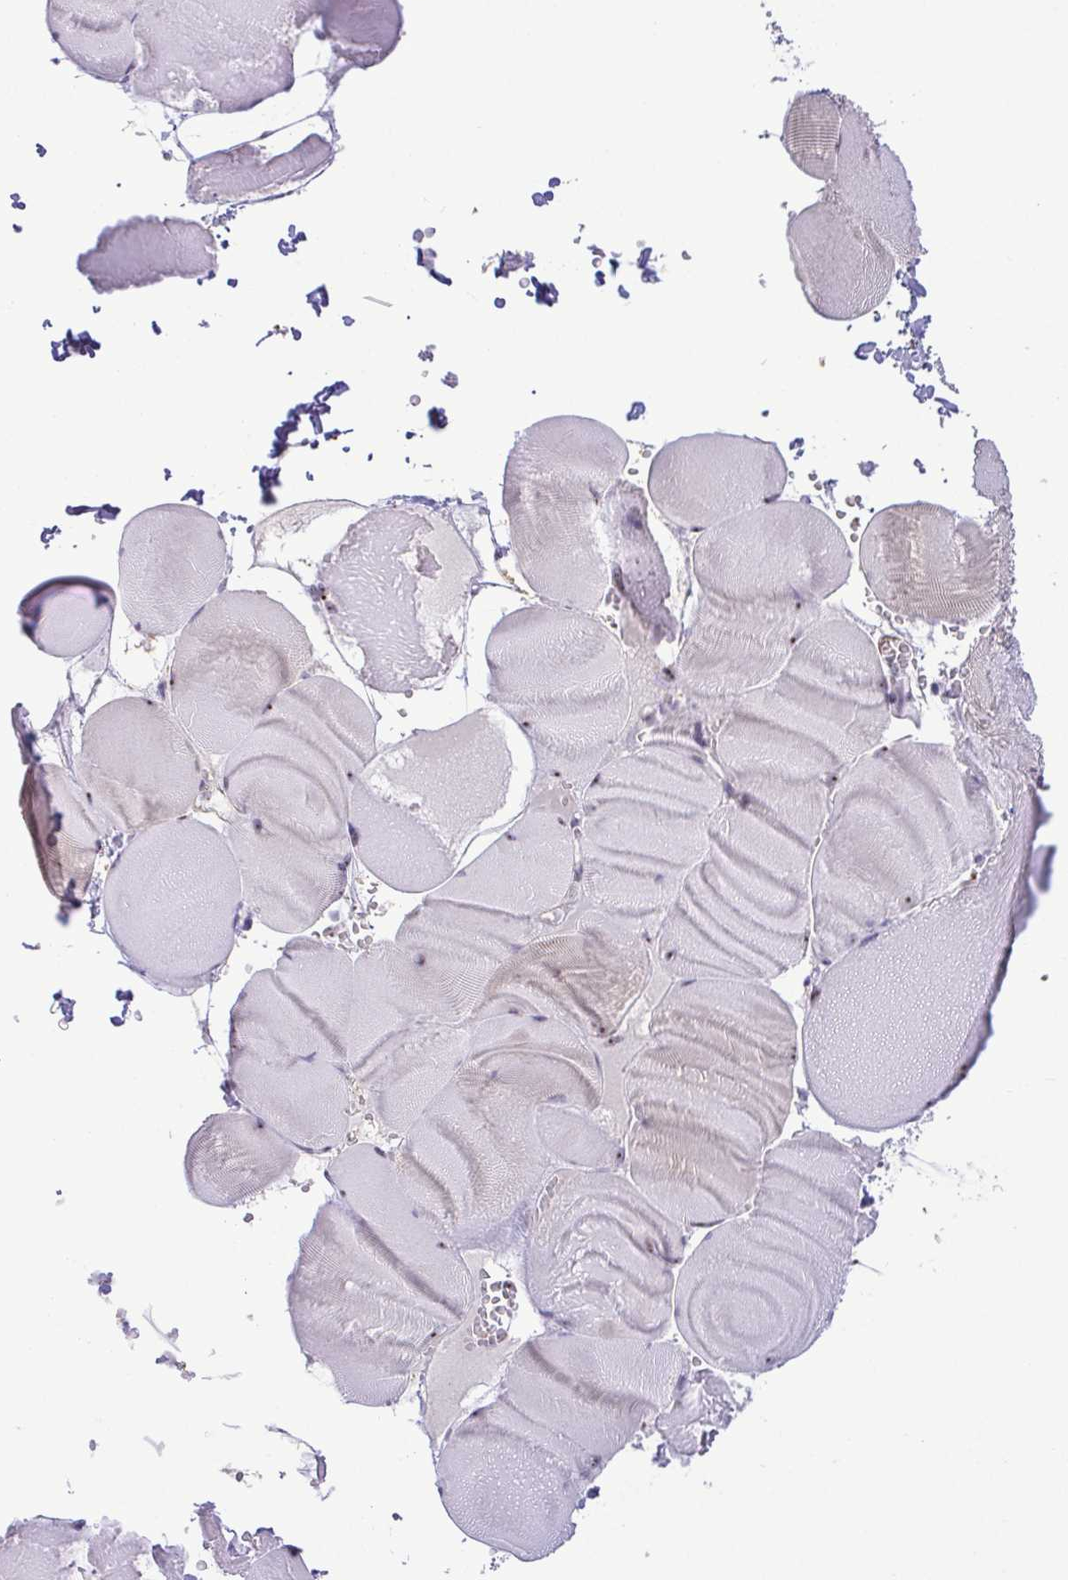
{"staining": {"intensity": "negative", "quantity": "none", "location": "none"}, "tissue": "skeletal muscle", "cell_type": "Myocytes", "image_type": "normal", "snomed": [{"axis": "morphology", "description": "Normal tissue, NOS"}, {"axis": "topography", "description": "Skeletal muscle"}, {"axis": "topography", "description": "Head-Neck"}], "caption": "Immunohistochemical staining of normal human skeletal muscle displays no significant expression in myocytes.", "gene": "RSL24D1", "patient": {"sex": "male", "age": 66}}